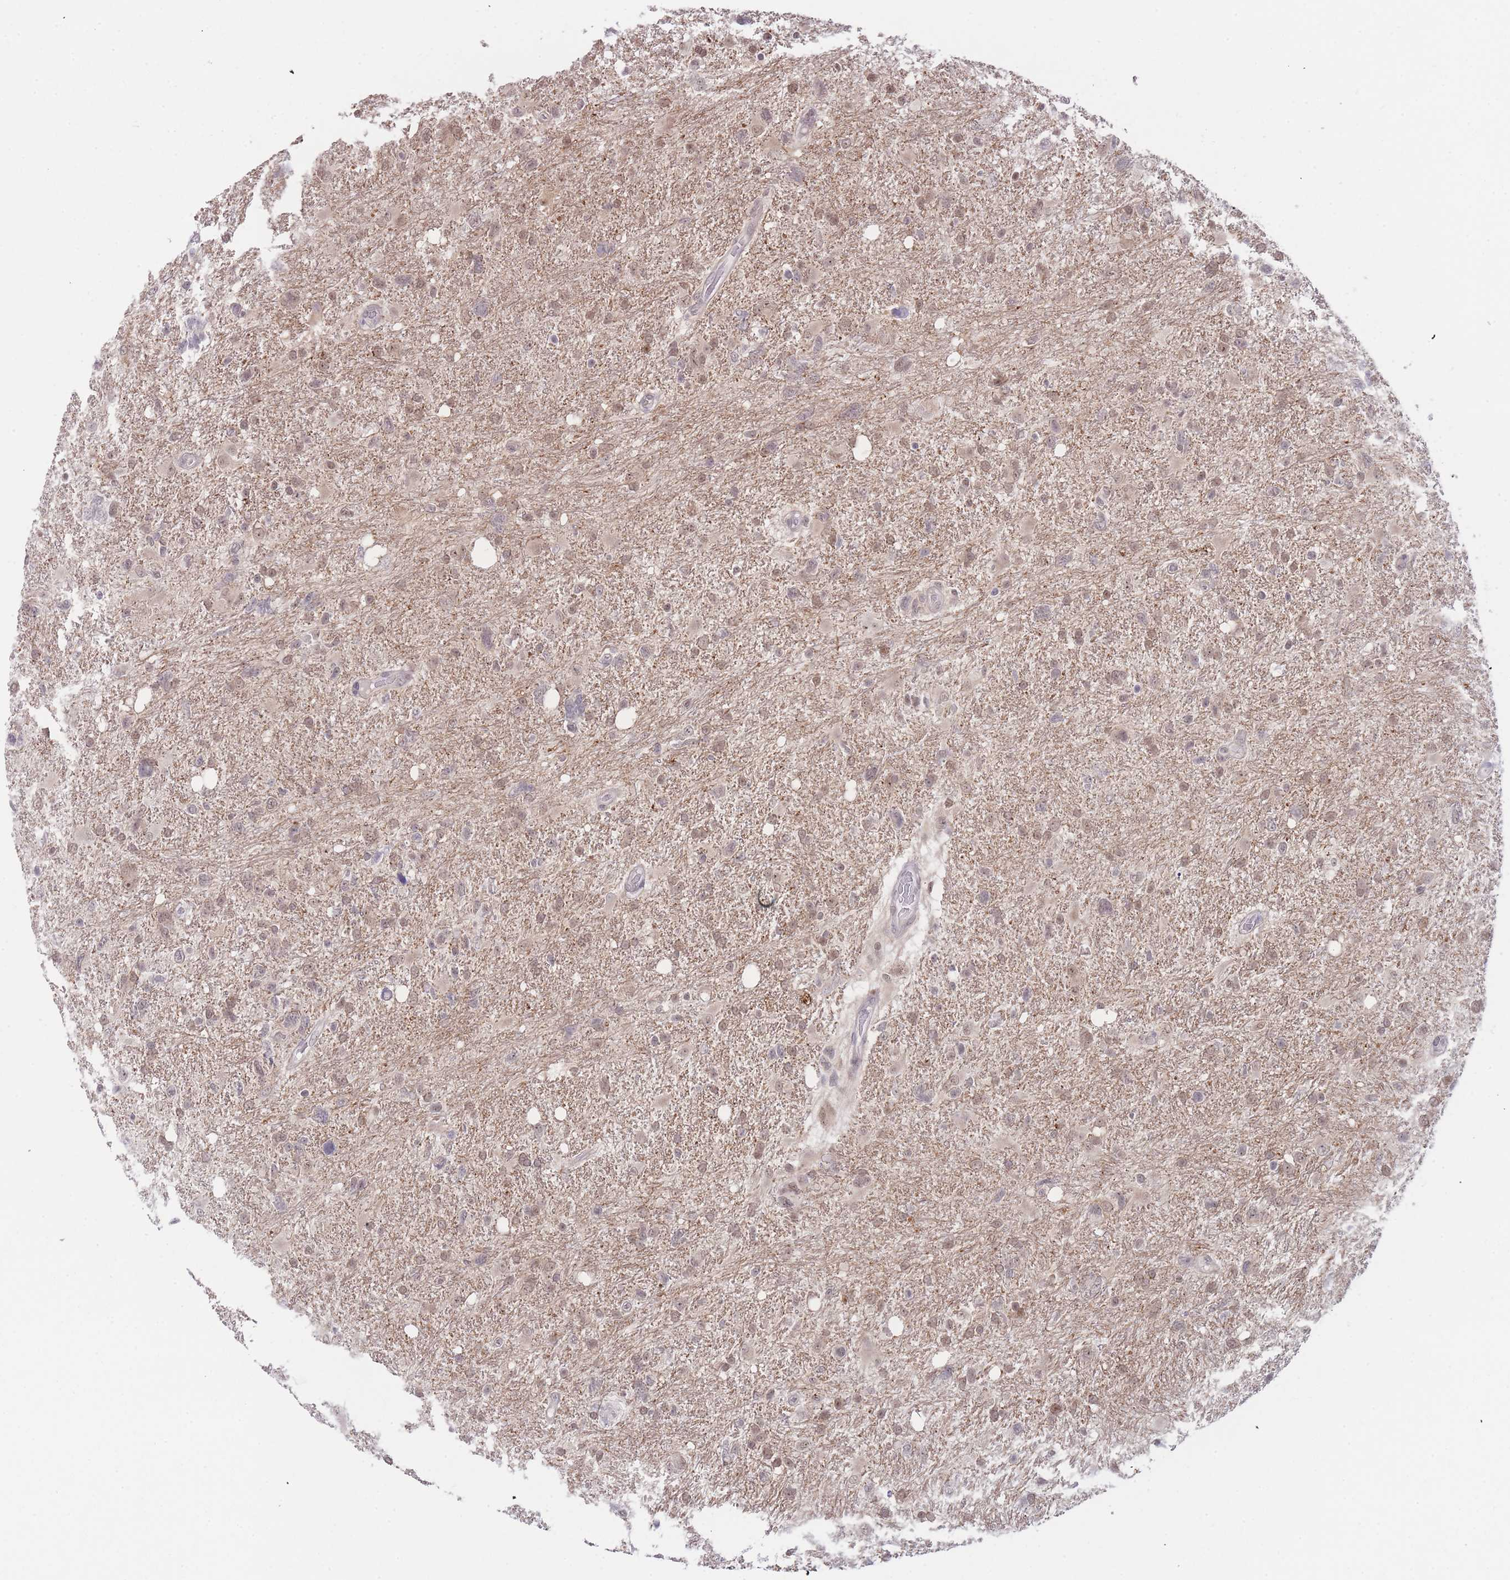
{"staining": {"intensity": "moderate", "quantity": "25%-75%", "location": "nuclear"}, "tissue": "glioma", "cell_type": "Tumor cells", "image_type": "cancer", "snomed": [{"axis": "morphology", "description": "Glioma, malignant, High grade"}, {"axis": "topography", "description": "Brain"}], "caption": "Human glioma stained with a protein marker exhibits moderate staining in tumor cells.", "gene": "DEAF1", "patient": {"sex": "male", "age": 61}}